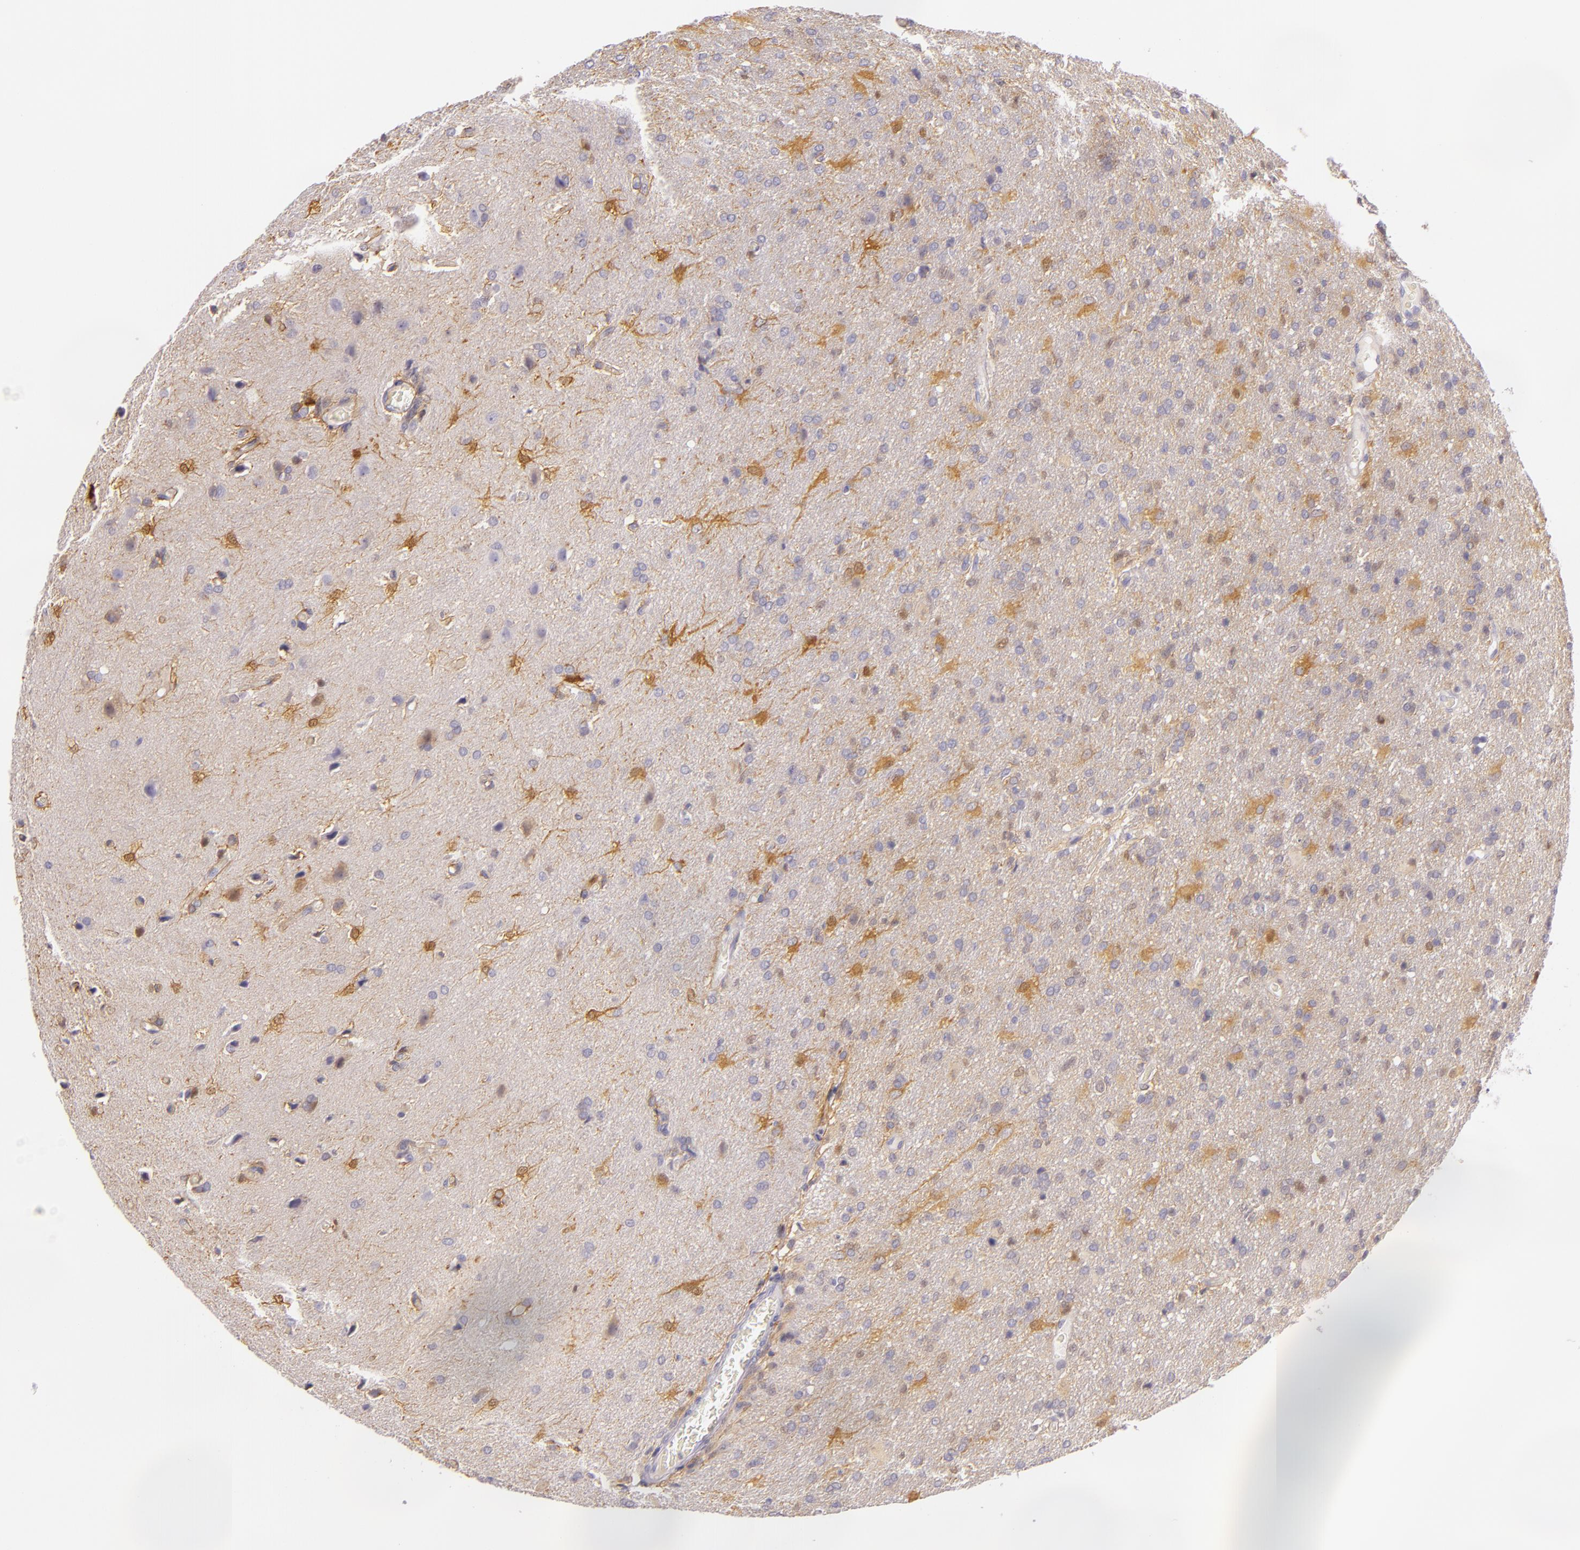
{"staining": {"intensity": "weak", "quantity": "<25%", "location": "cytoplasmic/membranous"}, "tissue": "glioma", "cell_type": "Tumor cells", "image_type": "cancer", "snomed": [{"axis": "morphology", "description": "Glioma, malignant, High grade"}, {"axis": "topography", "description": "Brain"}], "caption": "Malignant high-grade glioma was stained to show a protein in brown. There is no significant expression in tumor cells. (DAB IHC with hematoxylin counter stain).", "gene": "CBS", "patient": {"sex": "male", "age": 68}}